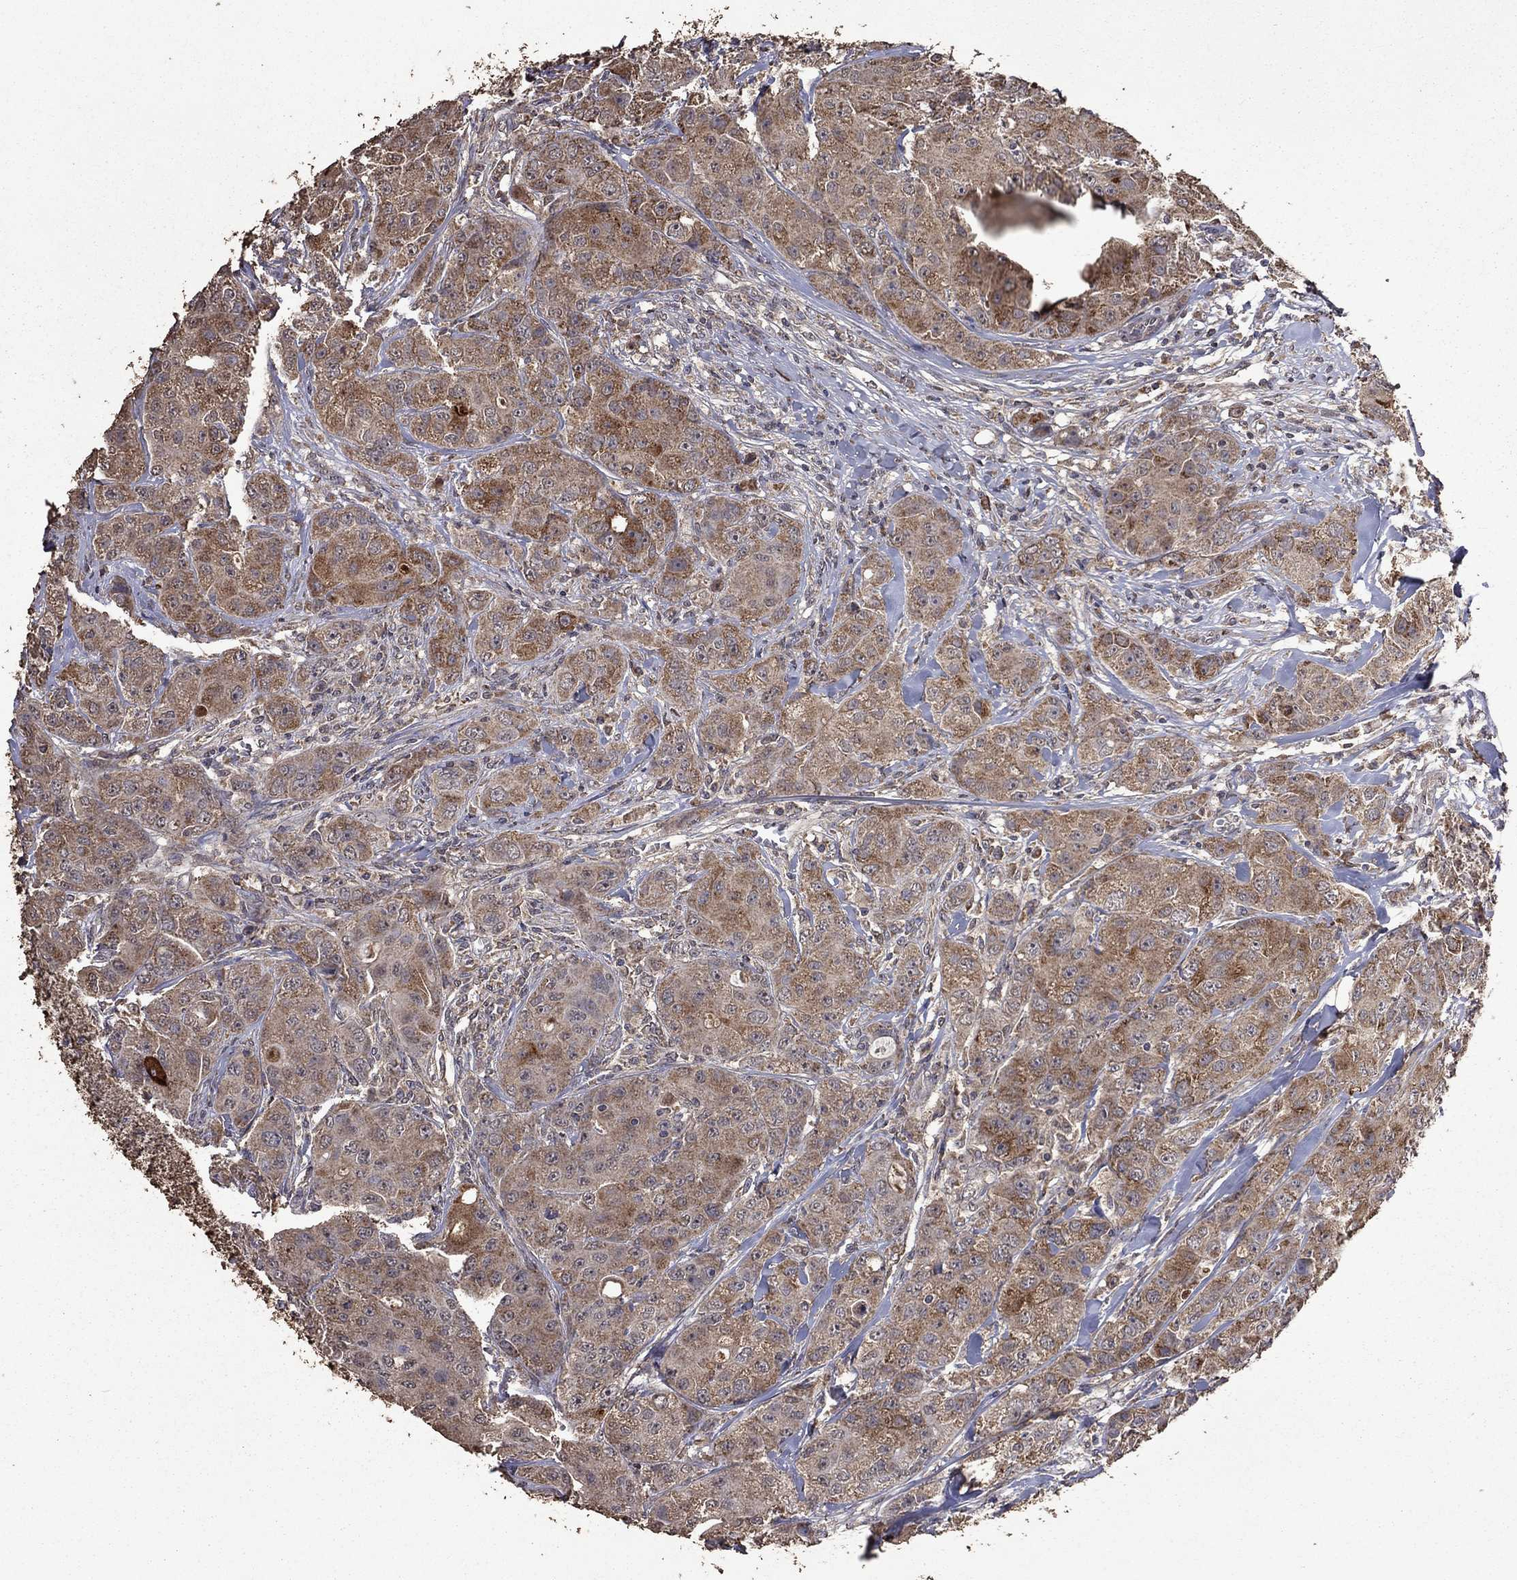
{"staining": {"intensity": "moderate", "quantity": ">75%", "location": "cytoplasmic/membranous"}, "tissue": "breast cancer", "cell_type": "Tumor cells", "image_type": "cancer", "snomed": [{"axis": "morphology", "description": "Duct carcinoma"}, {"axis": "topography", "description": "Breast"}], "caption": "A brown stain labels moderate cytoplasmic/membranous expression of a protein in human breast cancer tumor cells.", "gene": "SERPINA5", "patient": {"sex": "female", "age": 43}}